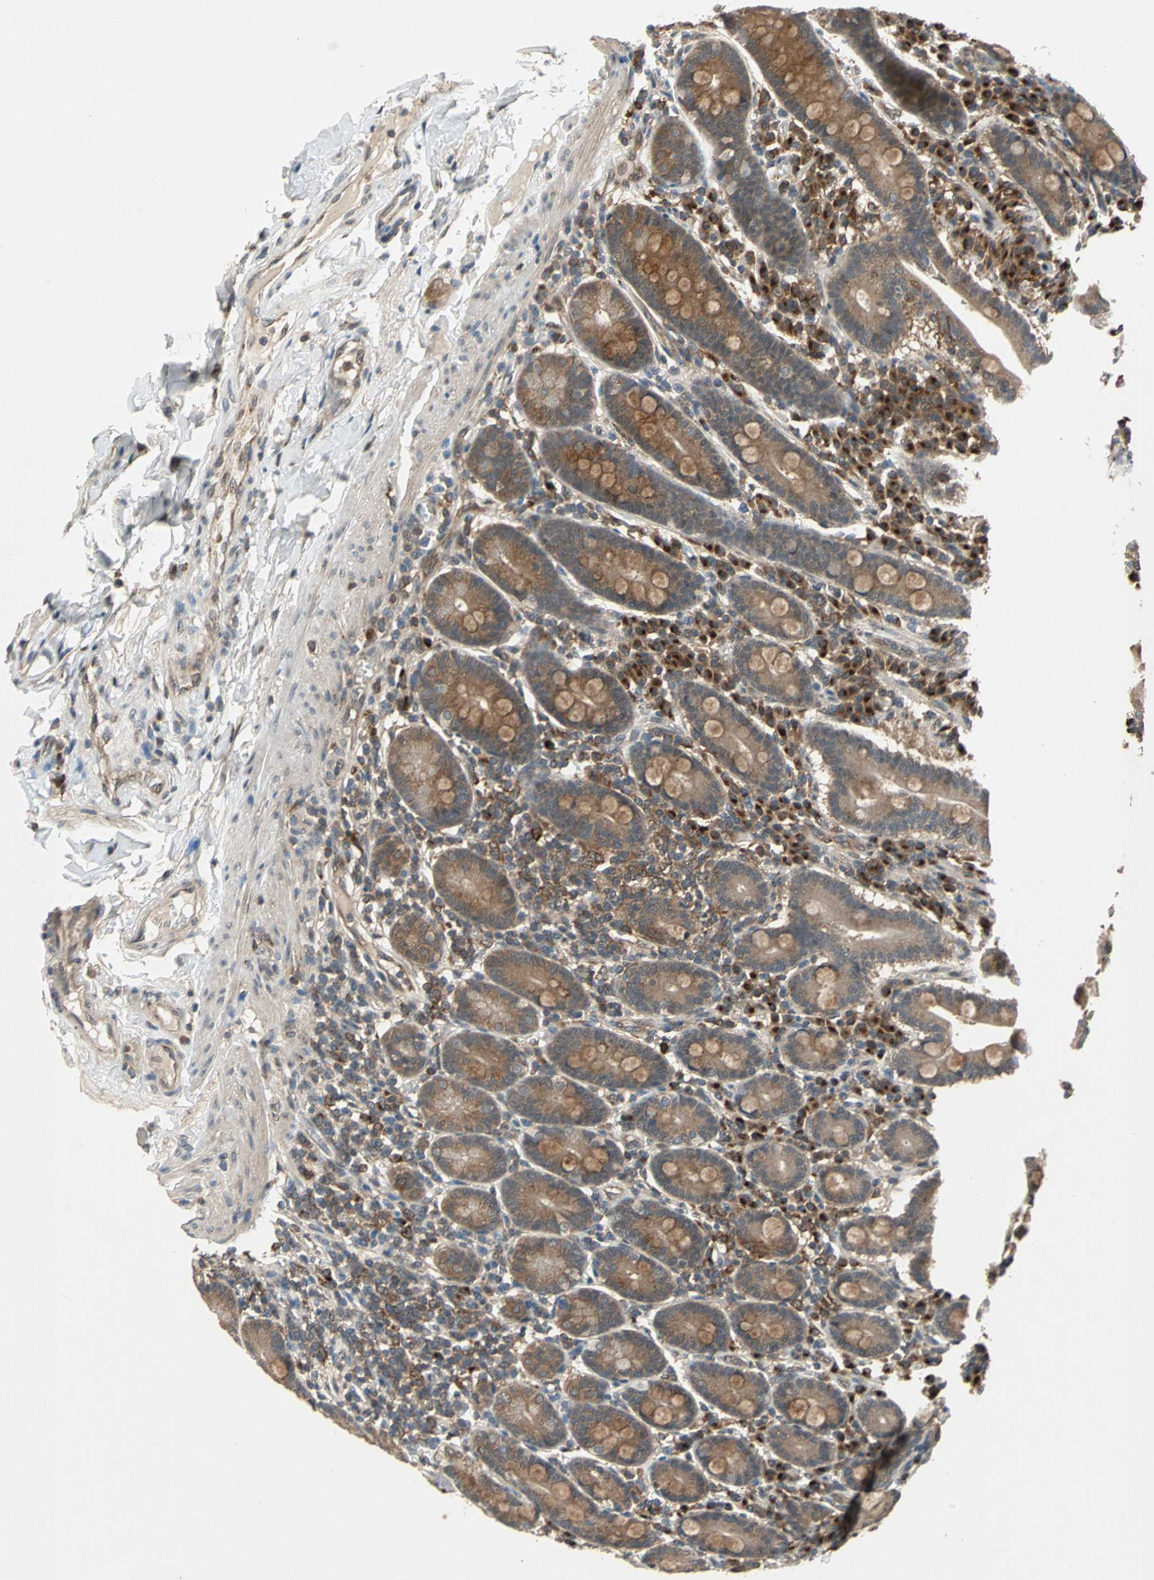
{"staining": {"intensity": "moderate", "quantity": ">75%", "location": "cytoplasmic/membranous"}, "tissue": "duodenum", "cell_type": "Glandular cells", "image_type": "normal", "snomed": [{"axis": "morphology", "description": "Normal tissue, NOS"}, {"axis": "topography", "description": "Duodenum"}], "caption": "A brown stain shows moderate cytoplasmic/membranous positivity of a protein in glandular cells of normal duodenum.", "gene": "NFKBIE", "patient": {"sex": "male", "age": 50}}